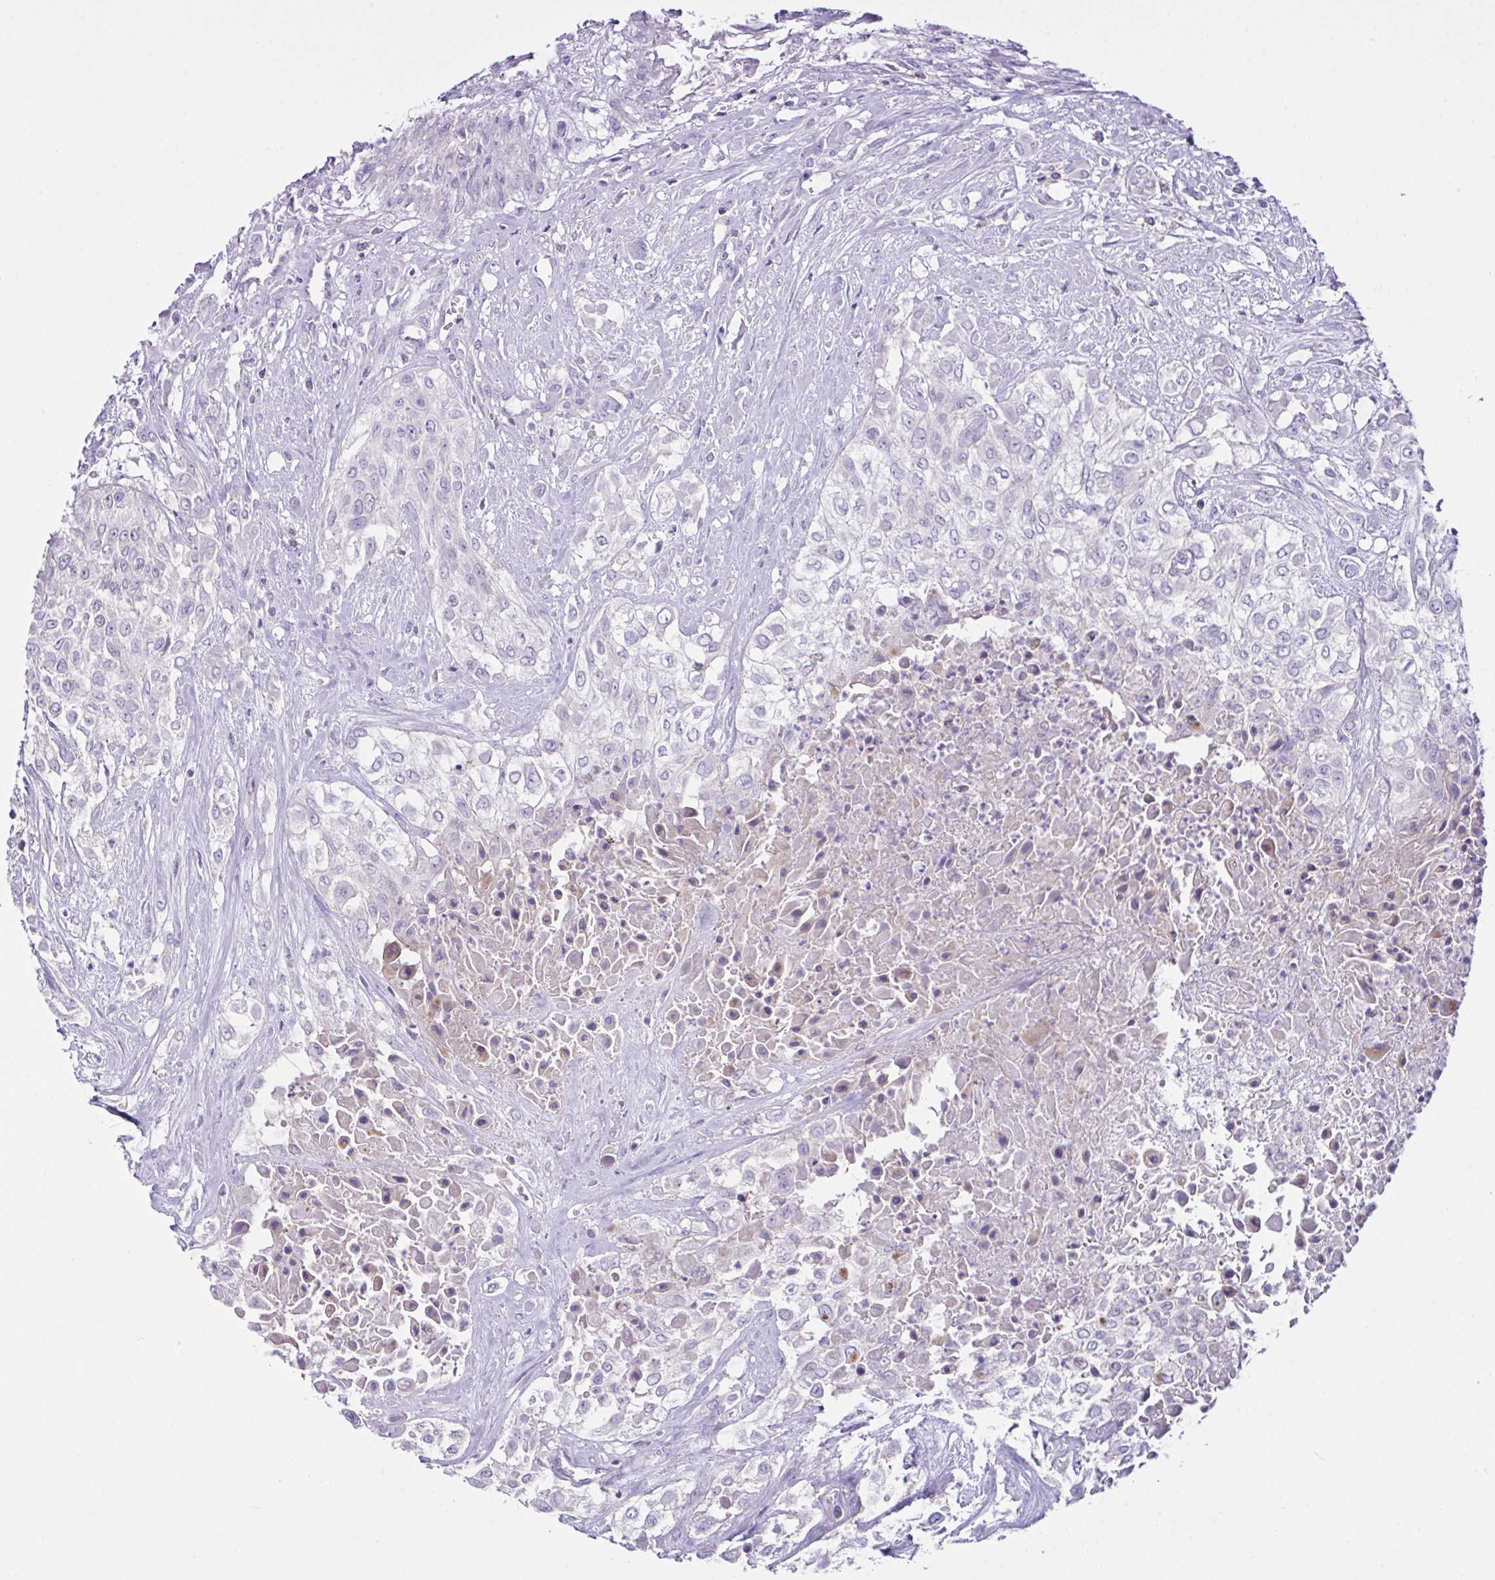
{"staining": {"intensity": "negative", "quantity": "none", "location": "none"}, "tissue": "urothelial cancer", "cell_type": "Tumor cells", "image_type": "cancer", "snomed": [{"axis": "morphology", "description": "Urothelial carcinoma, High grade"}, {"axis": "topography", "description": "Urinary bladder"}], "caption": "A high-resolution image shows immunohistochemistry staining of urothelial carcinoma (high-grade), which displays no significant staining in tumor cells.", "gene": "D2HGDH", "patient": {"sex": "male", "age": 57}}